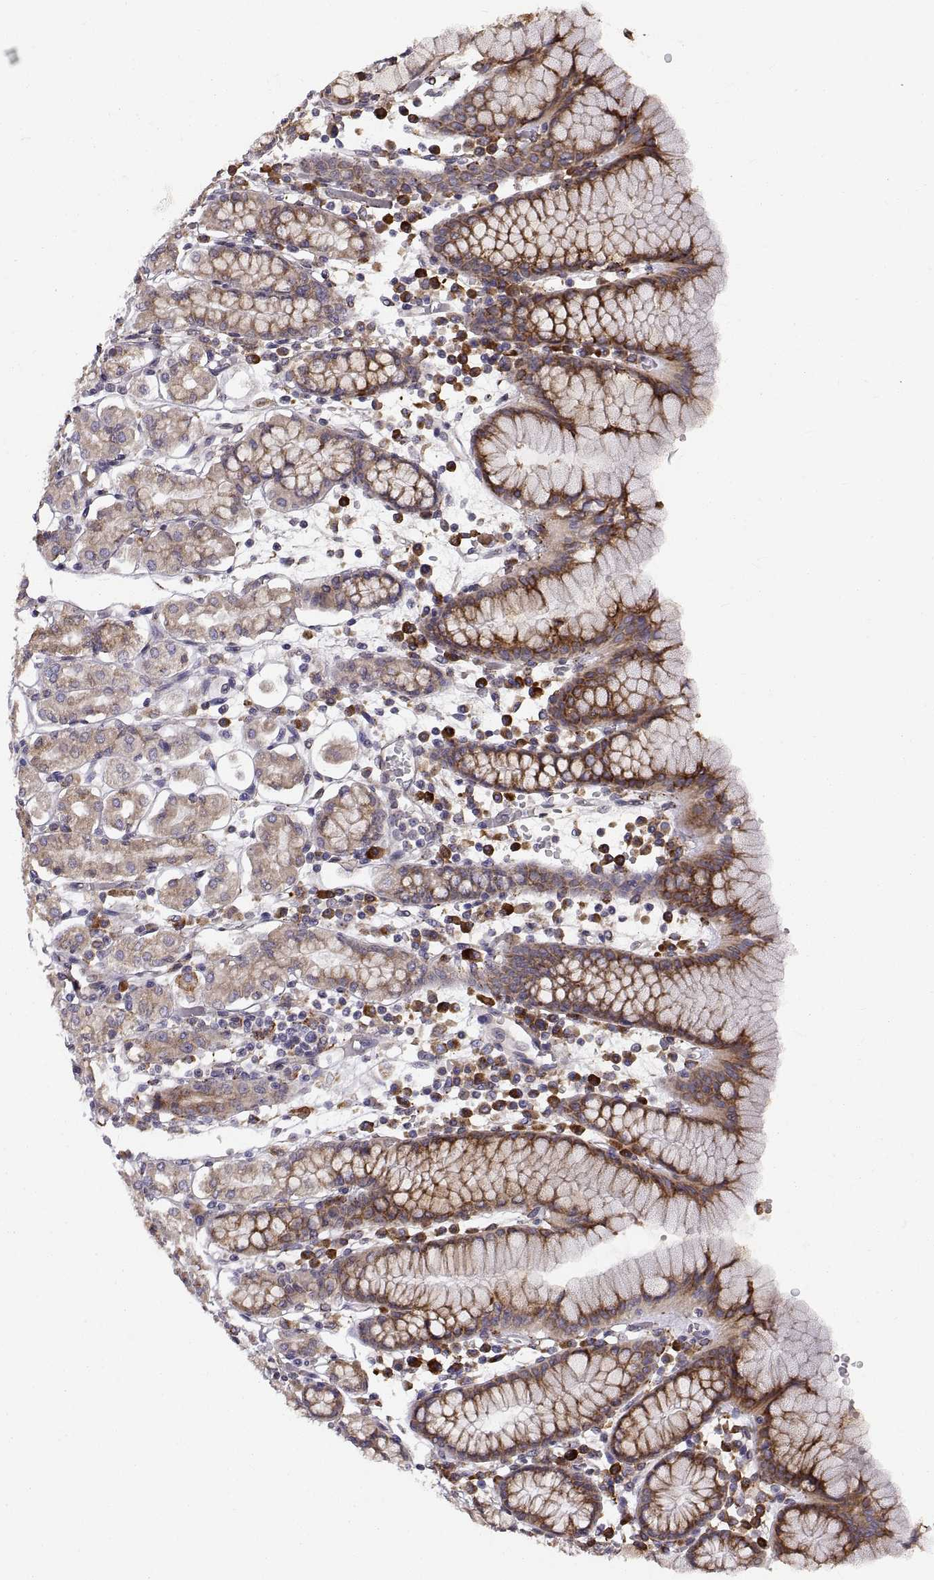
{"staining": {"intensity": "strong", "quantity": "25%-75%", "location": "cytoplasmic/membranous"}, "tissue": "stomach", "cell_type": "Glandular cells", "image_type": "normal", "snomed": [{"axis": "morphology", "description": "Normal tissue, NOS"}, {"axis": "topography", "description": "Stomach, upper"}, {"axis": "topography", "description": "Stomach"}], "caption": "Immunohistochemical staining of normal stomach reveals 25%-75% levels of strong cytoplasmic/membranous protein expression in approximately 25%-75% of glandular cells.", "gene": "PLEKHB2", "patient": {"sex": "male", "age": 62}}